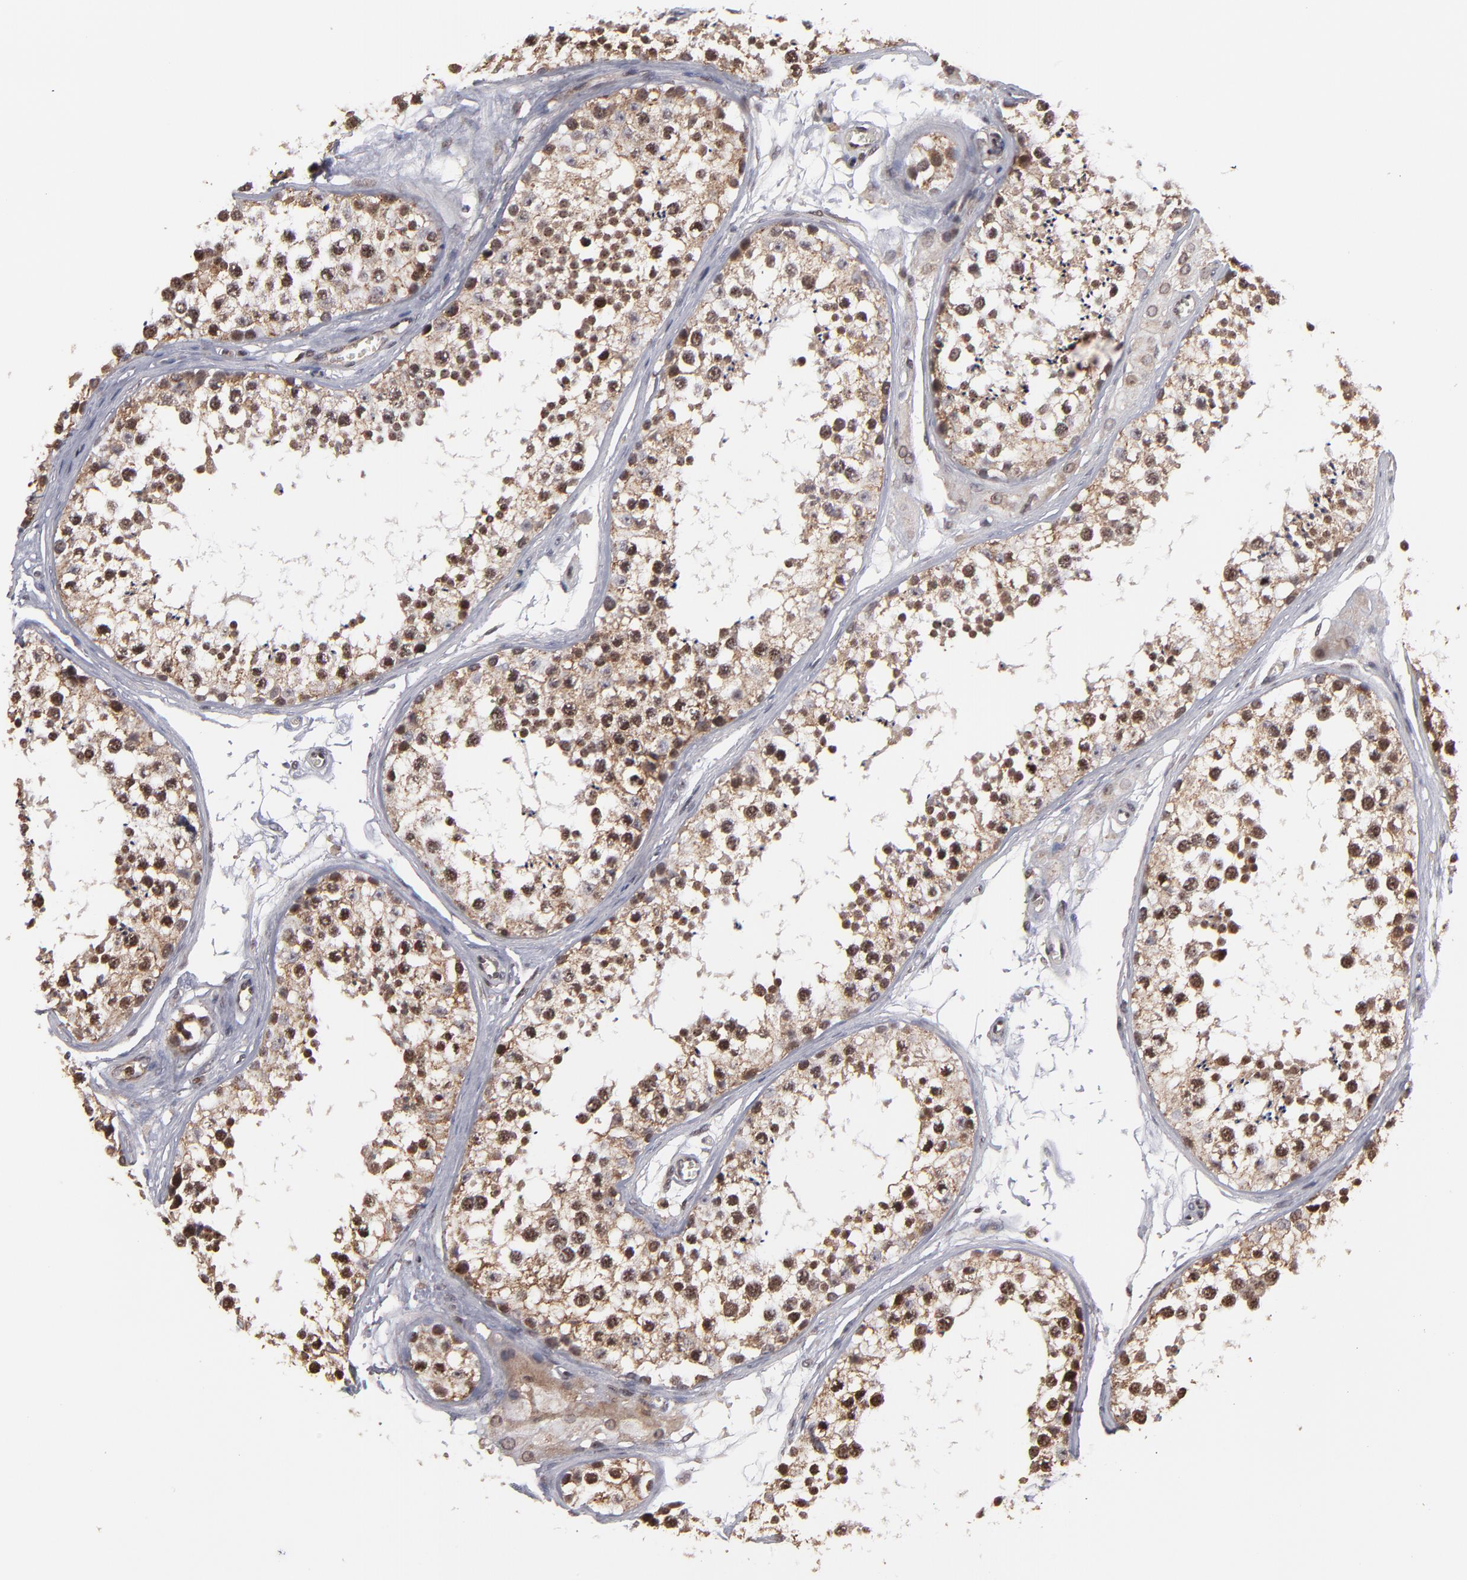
{"staining": {"intensity": "strong", "quantity": ">75%", "location": "cytoplasmic/membranous,nuclear"}, "tissue": "testis", "cell_type": "Cells in seminiferous ducts", "image_type": "normal", "snomed": [{"axis": "morphology", "description": "Normal tissue, NOS"}, {"axis": "topography", "description": "Testis"}], "caption": "Protein positivity by IHC reveals strong cytoplasmic/membranous,nuclear staining in about >75% of cells in seminiferous ducts in normal testis. The staining is performed using DAB brown chromogen to label protein expression. The nuclei are counter-stained blue using hematoxylin.", "gene": "RGS6", "patient": {"sex": "male", "age": 57}}